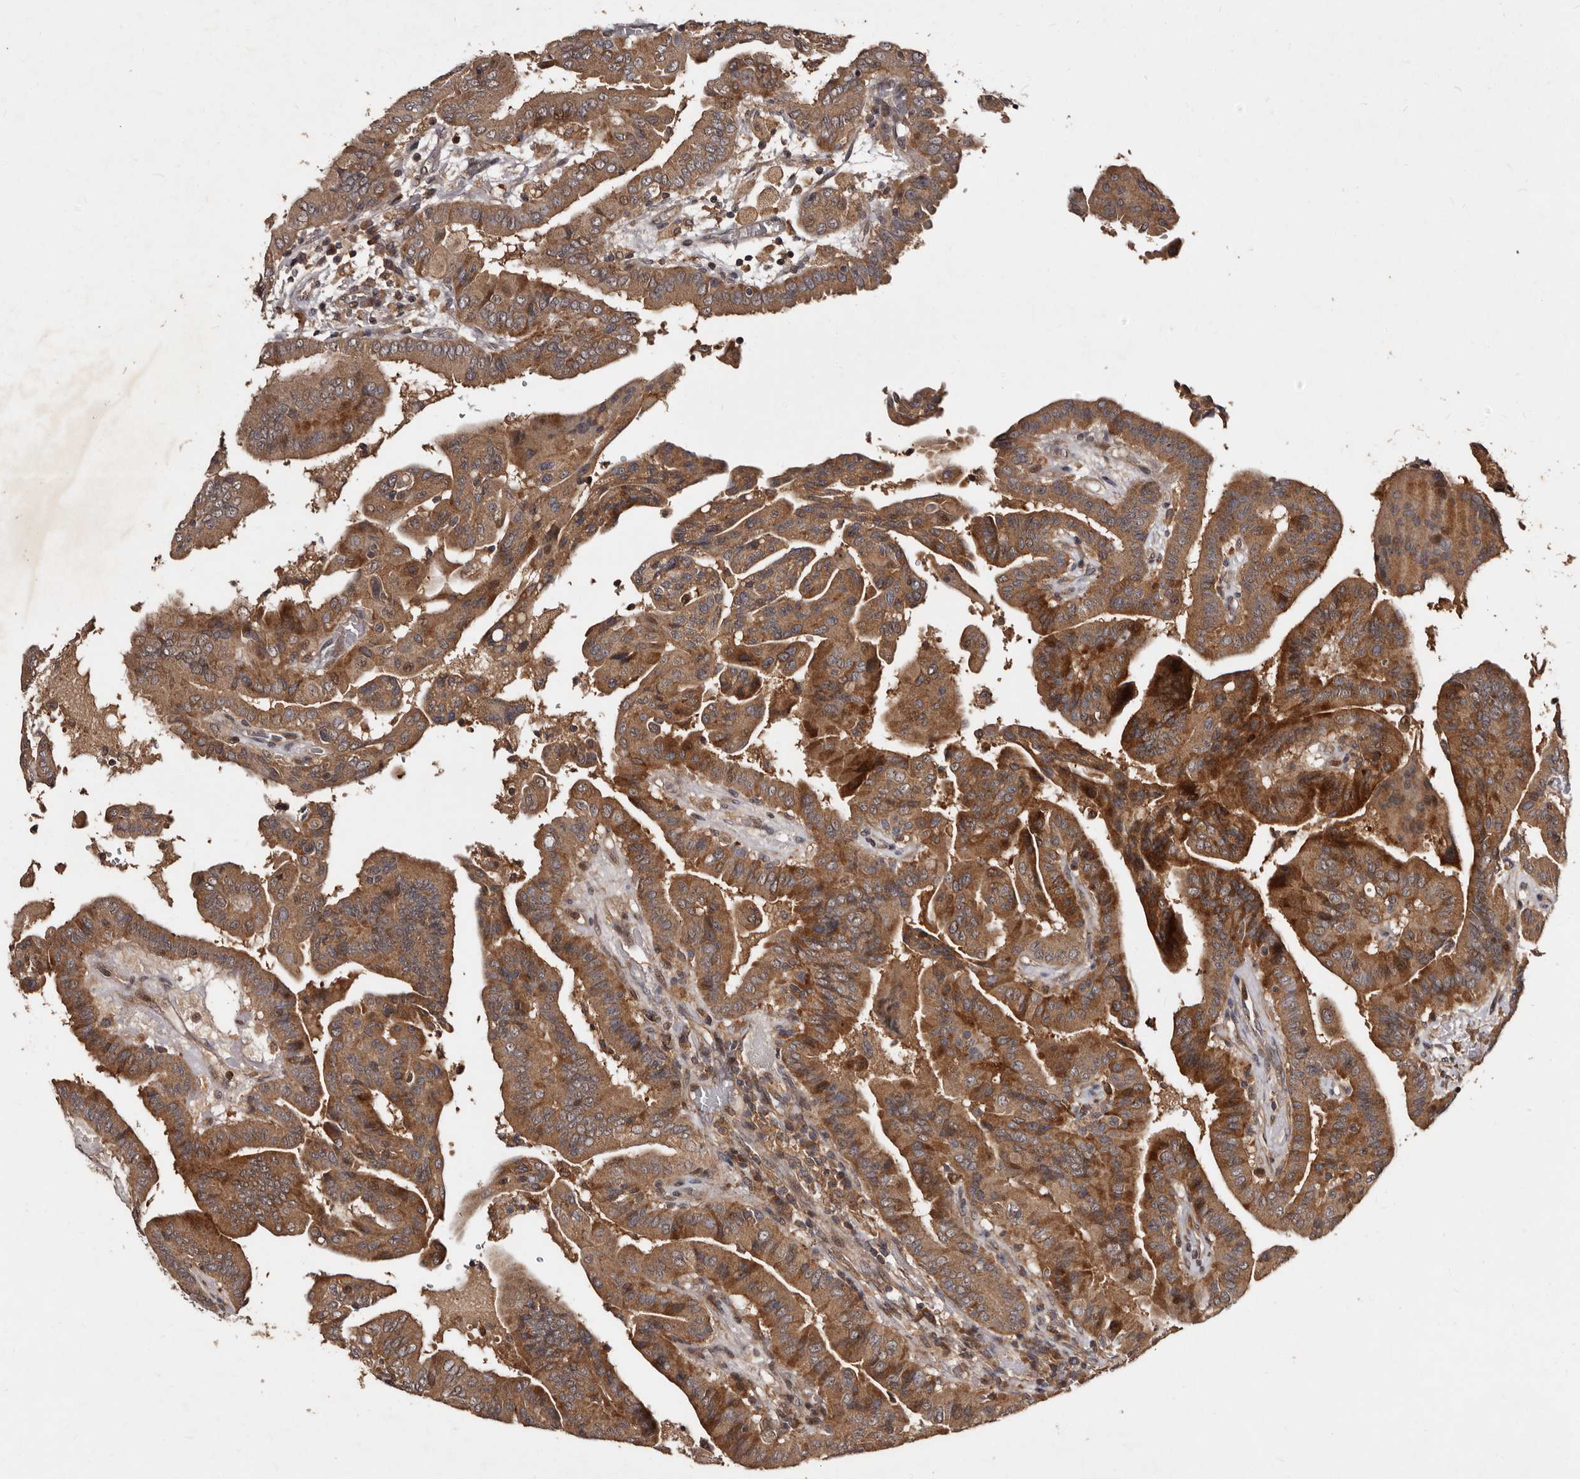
{"staining": {"intensity": "moderate", "quantity": ">75%", "location": "cytoplasmic/membranous"}, "tissue": "thyroid cancer", "cell_type": "Tumor cells", "image_type": "cancer", "snomed": [{"axis": "morphology", "description": "Papillary adenocarcinoma, NOS"}, {"axis": "topography", "description": "Thyroid gland"}], "caption": "Brown immunohistochemical staining in thyroid papillary adenocarcinoma exhibits moderate cytoplasmic/membranous positivity in approximately >75% of tumor cells.", "gene": "MKRN3", "patient": {"sex": "male", "age": 33}}